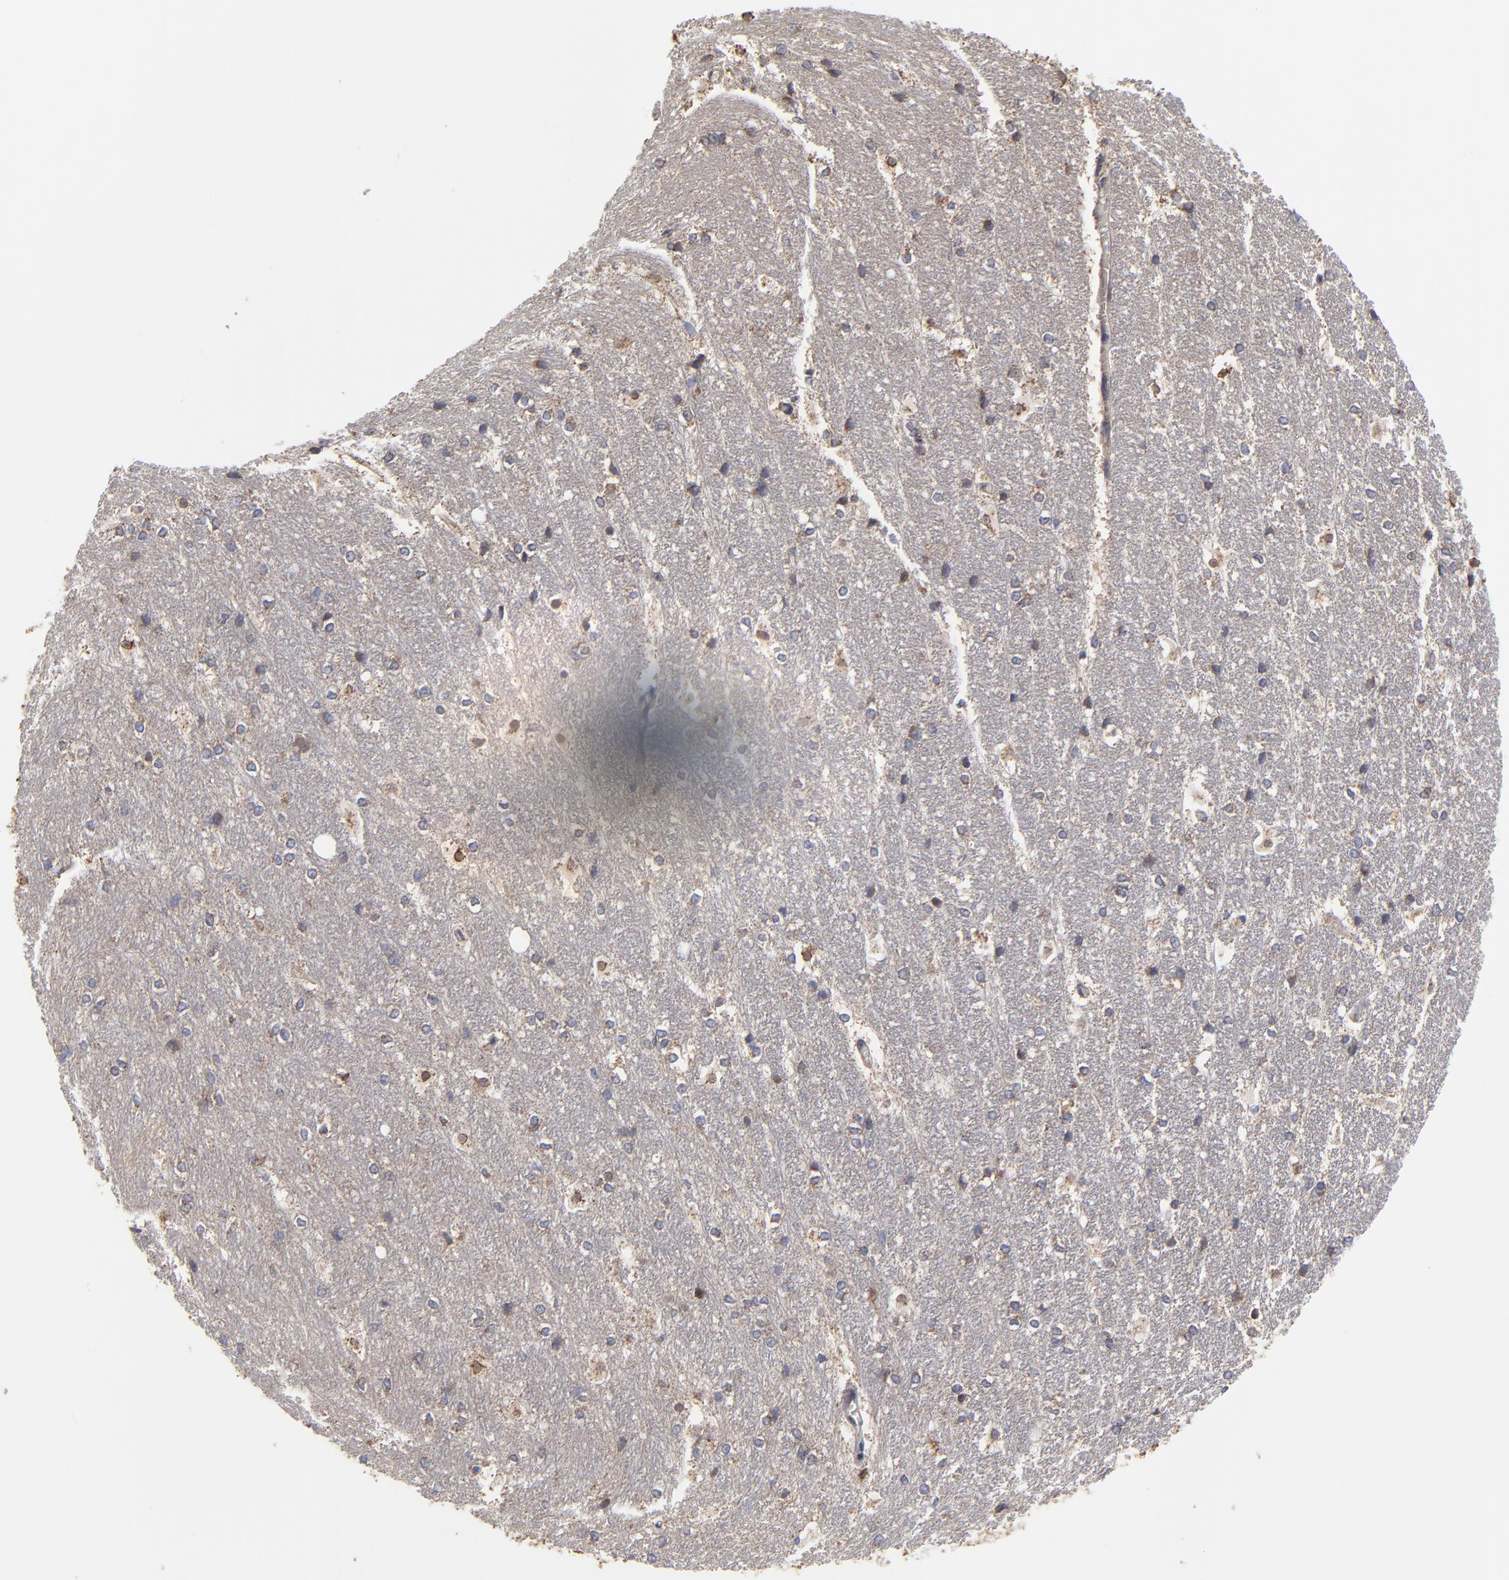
{"staining": {"intensity": "negative", "quantity": "none", "location": "none"}, "tissue": "hippocampus", "cell_type": "Glial cells", "image_type": "normal", "snomed": [{"axis": "morphology", "description": "Normal tissue, NOS"}, {"axis": "topography", "description": "Hippocampus"}], "caption": "This is an IHC histopathology image of normal human hippocampus. There is no positivity in glial cells.", "gene": "ZNF550", "patient": {"sex": "female", "age": 19}}